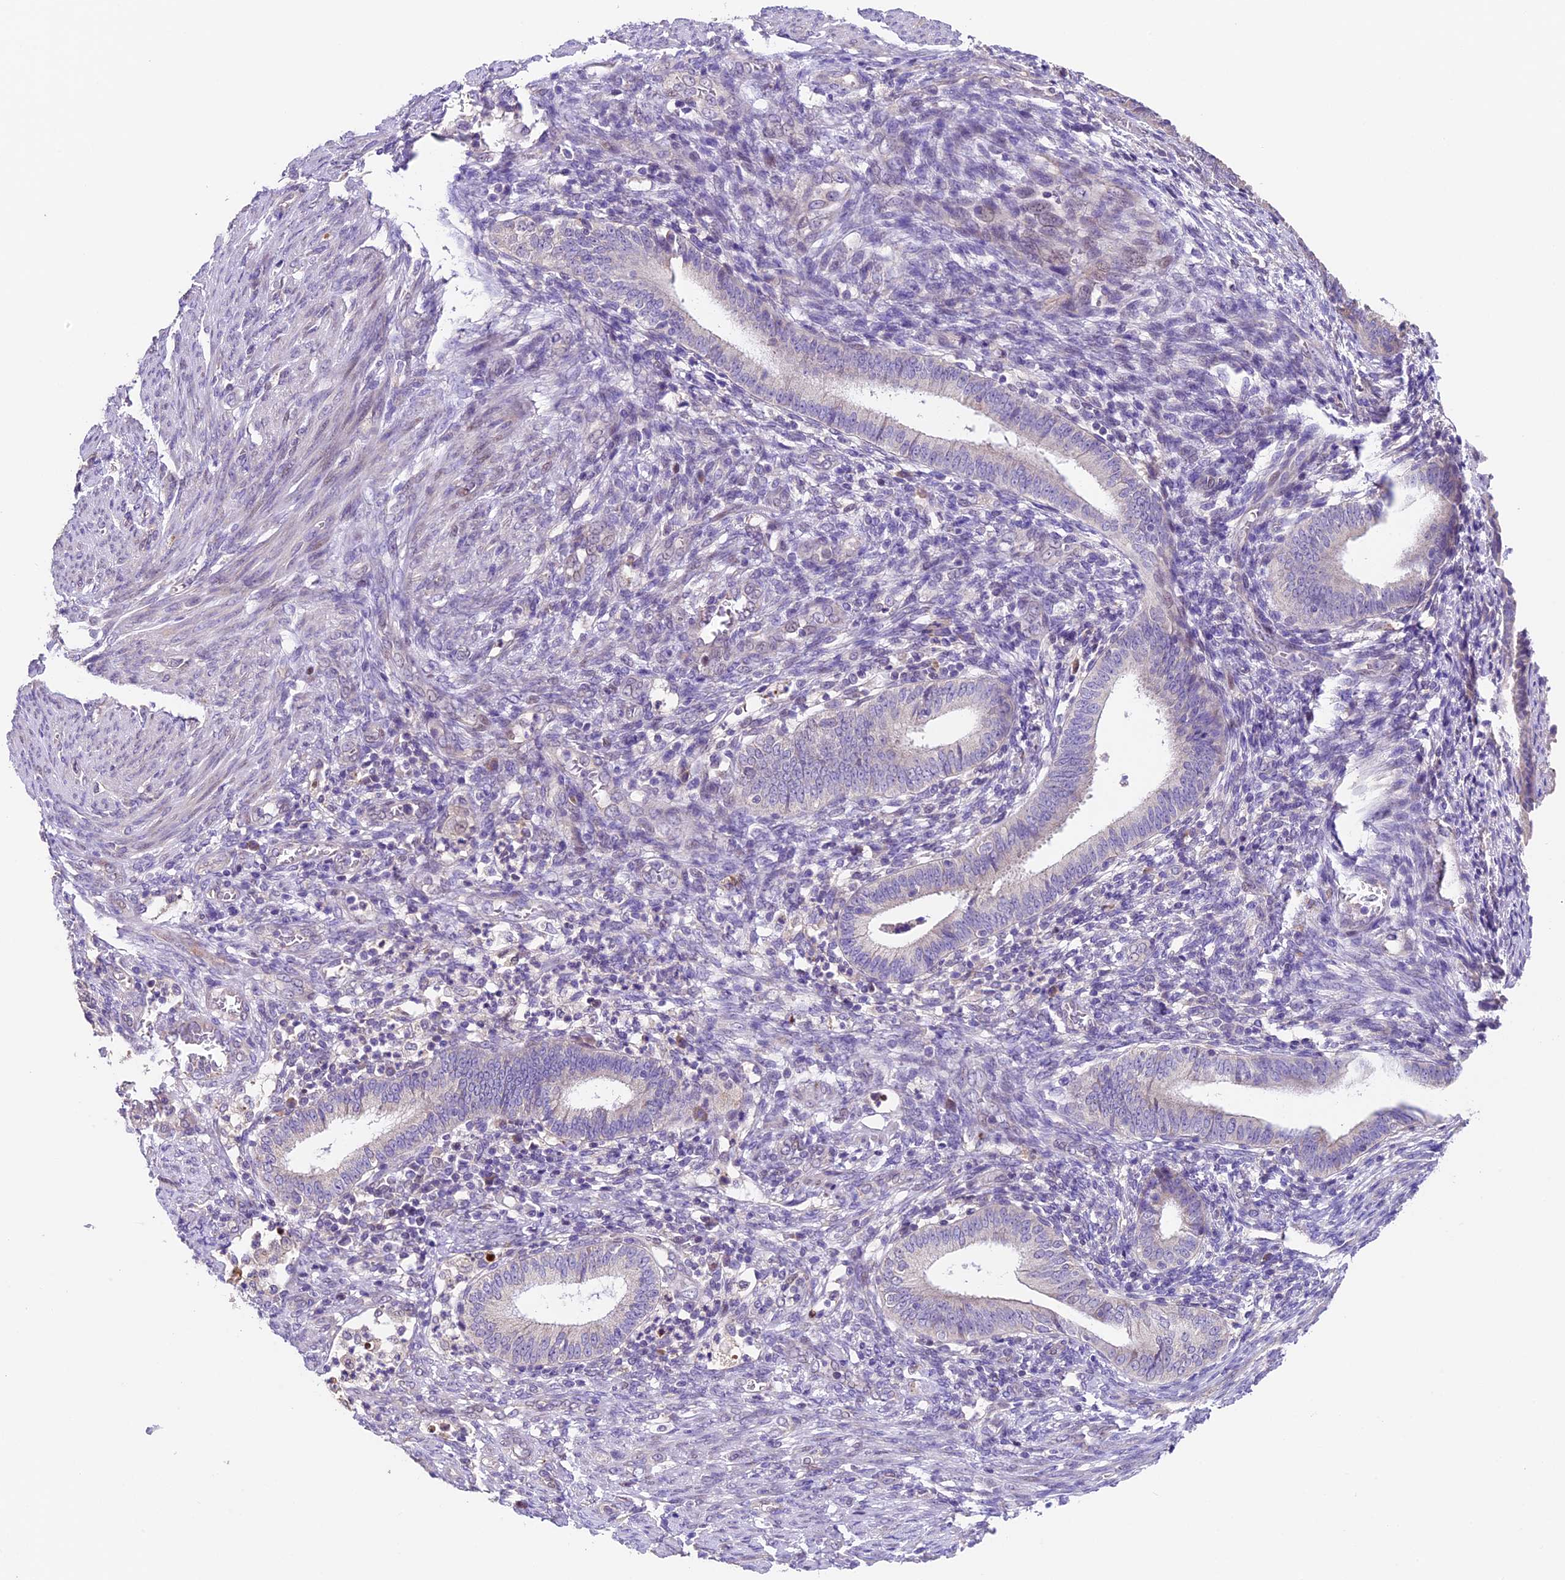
{"staining": {"intensity": "negative", "quantity": "none", "location": "none"}, "tissue": "endometrial cancer", "cell_type": "Tumor cells", "image_type": "cancer", "snomed": [{"axis": "morphology", "description": "Adenocarcinoma, NOS"}, {"axis": "topography", "description": "Endometrium"}], "caption": "Immunohistochemical staining of endometrial cancer (adenocarcinoma) displays no significant expression in tumor cells.", "gene": "SBNO2", "patient": {"sex": "female", "age": 51}}